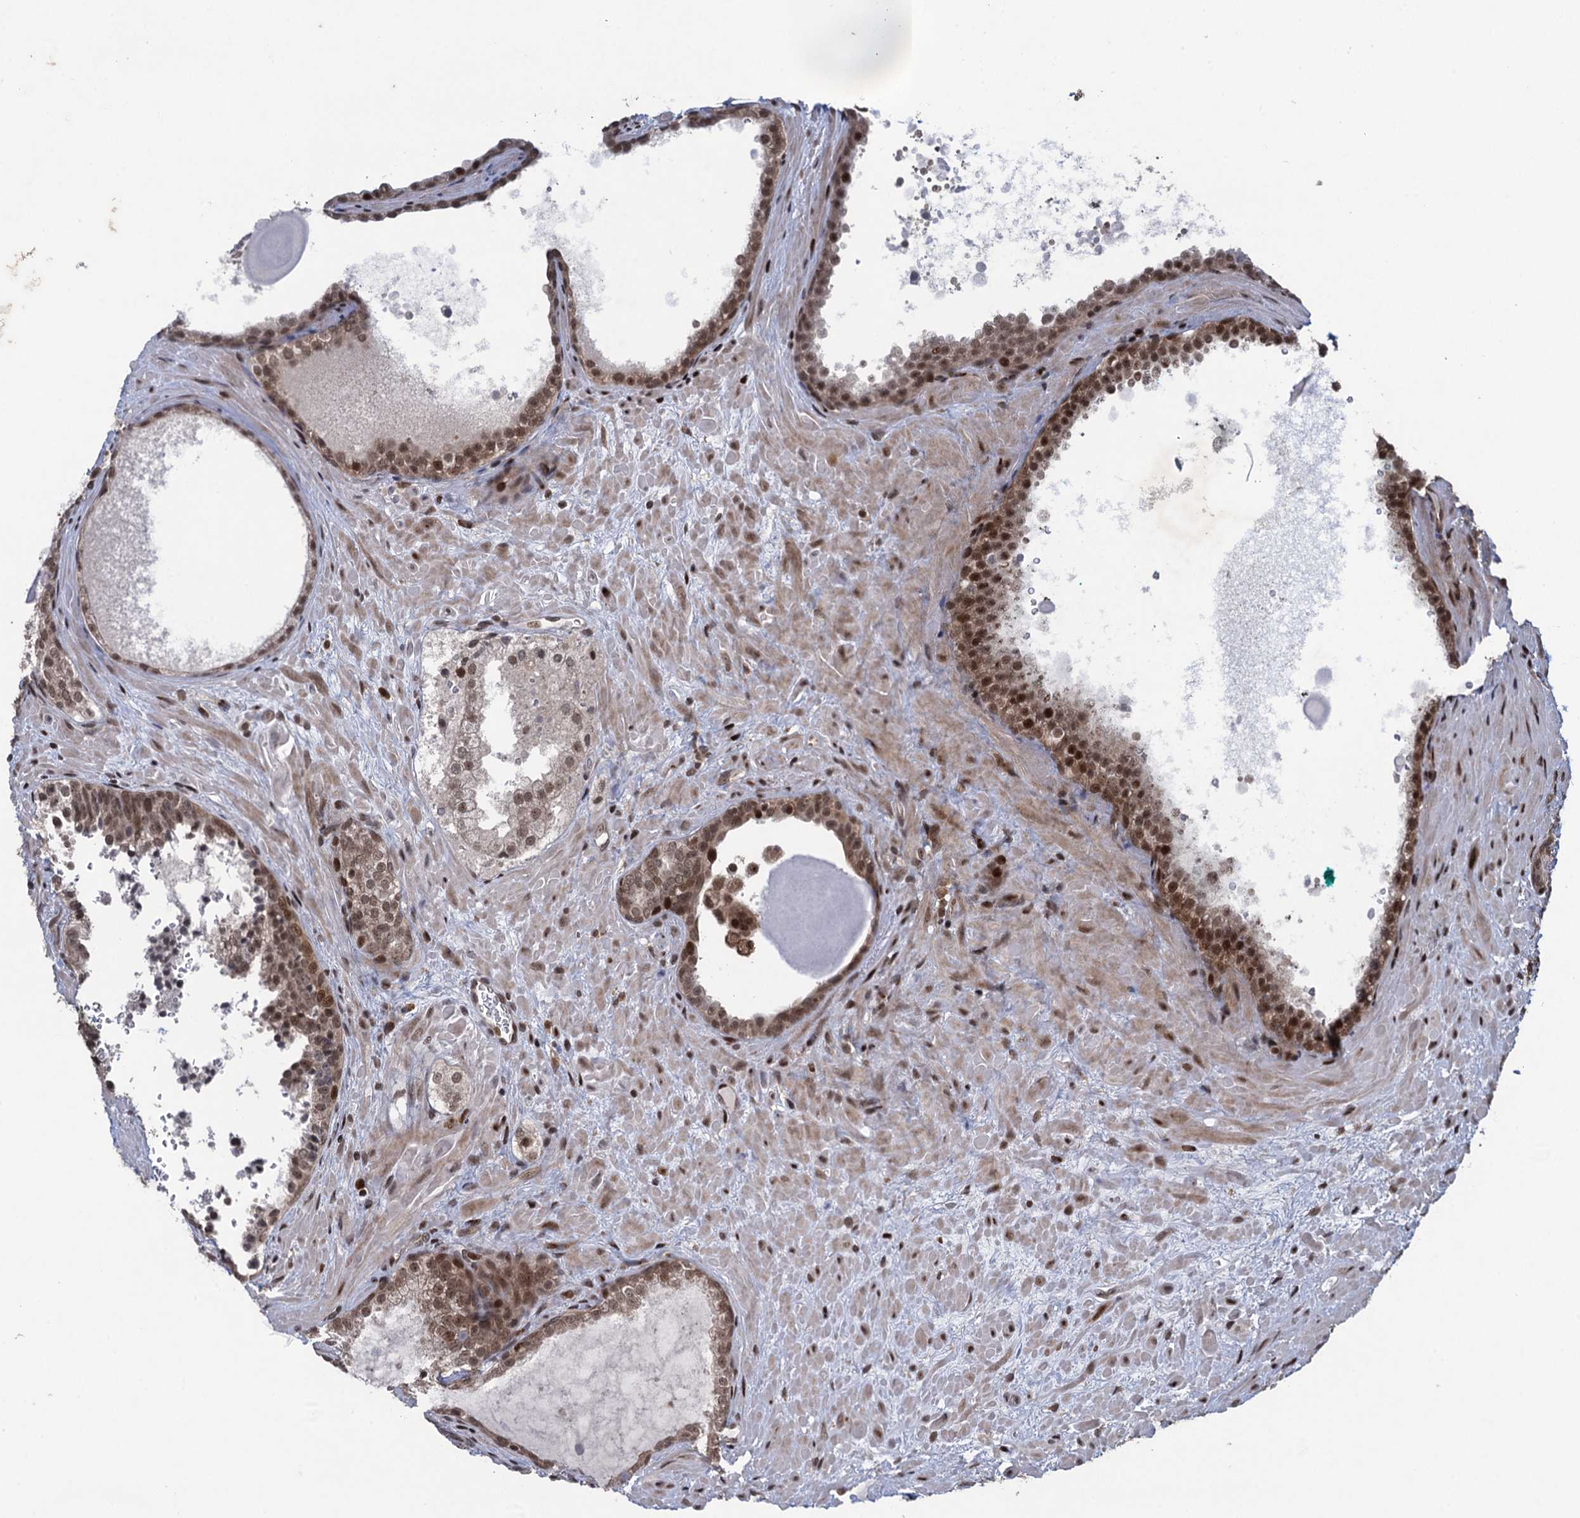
{"staining": {"intensity": "strong", "quantity": ">75%", "location": "nuclear"}, "tissue": "prostate cancer", "cell_type": "Tumor cells", "image_type": "cancer", "snomed": [{"axis": "morphology", "description": "Adenocarcinoma, High grade"}, {"axis": "topography", "description": "Prostate"}], "caption": "Tumor cells reveal strong nuclear expression in about >75% of cells in high-grade adenocarcinoma (prostate).", "gene": "ZNF169", "patient": {"sex": "male", "age": 66}}